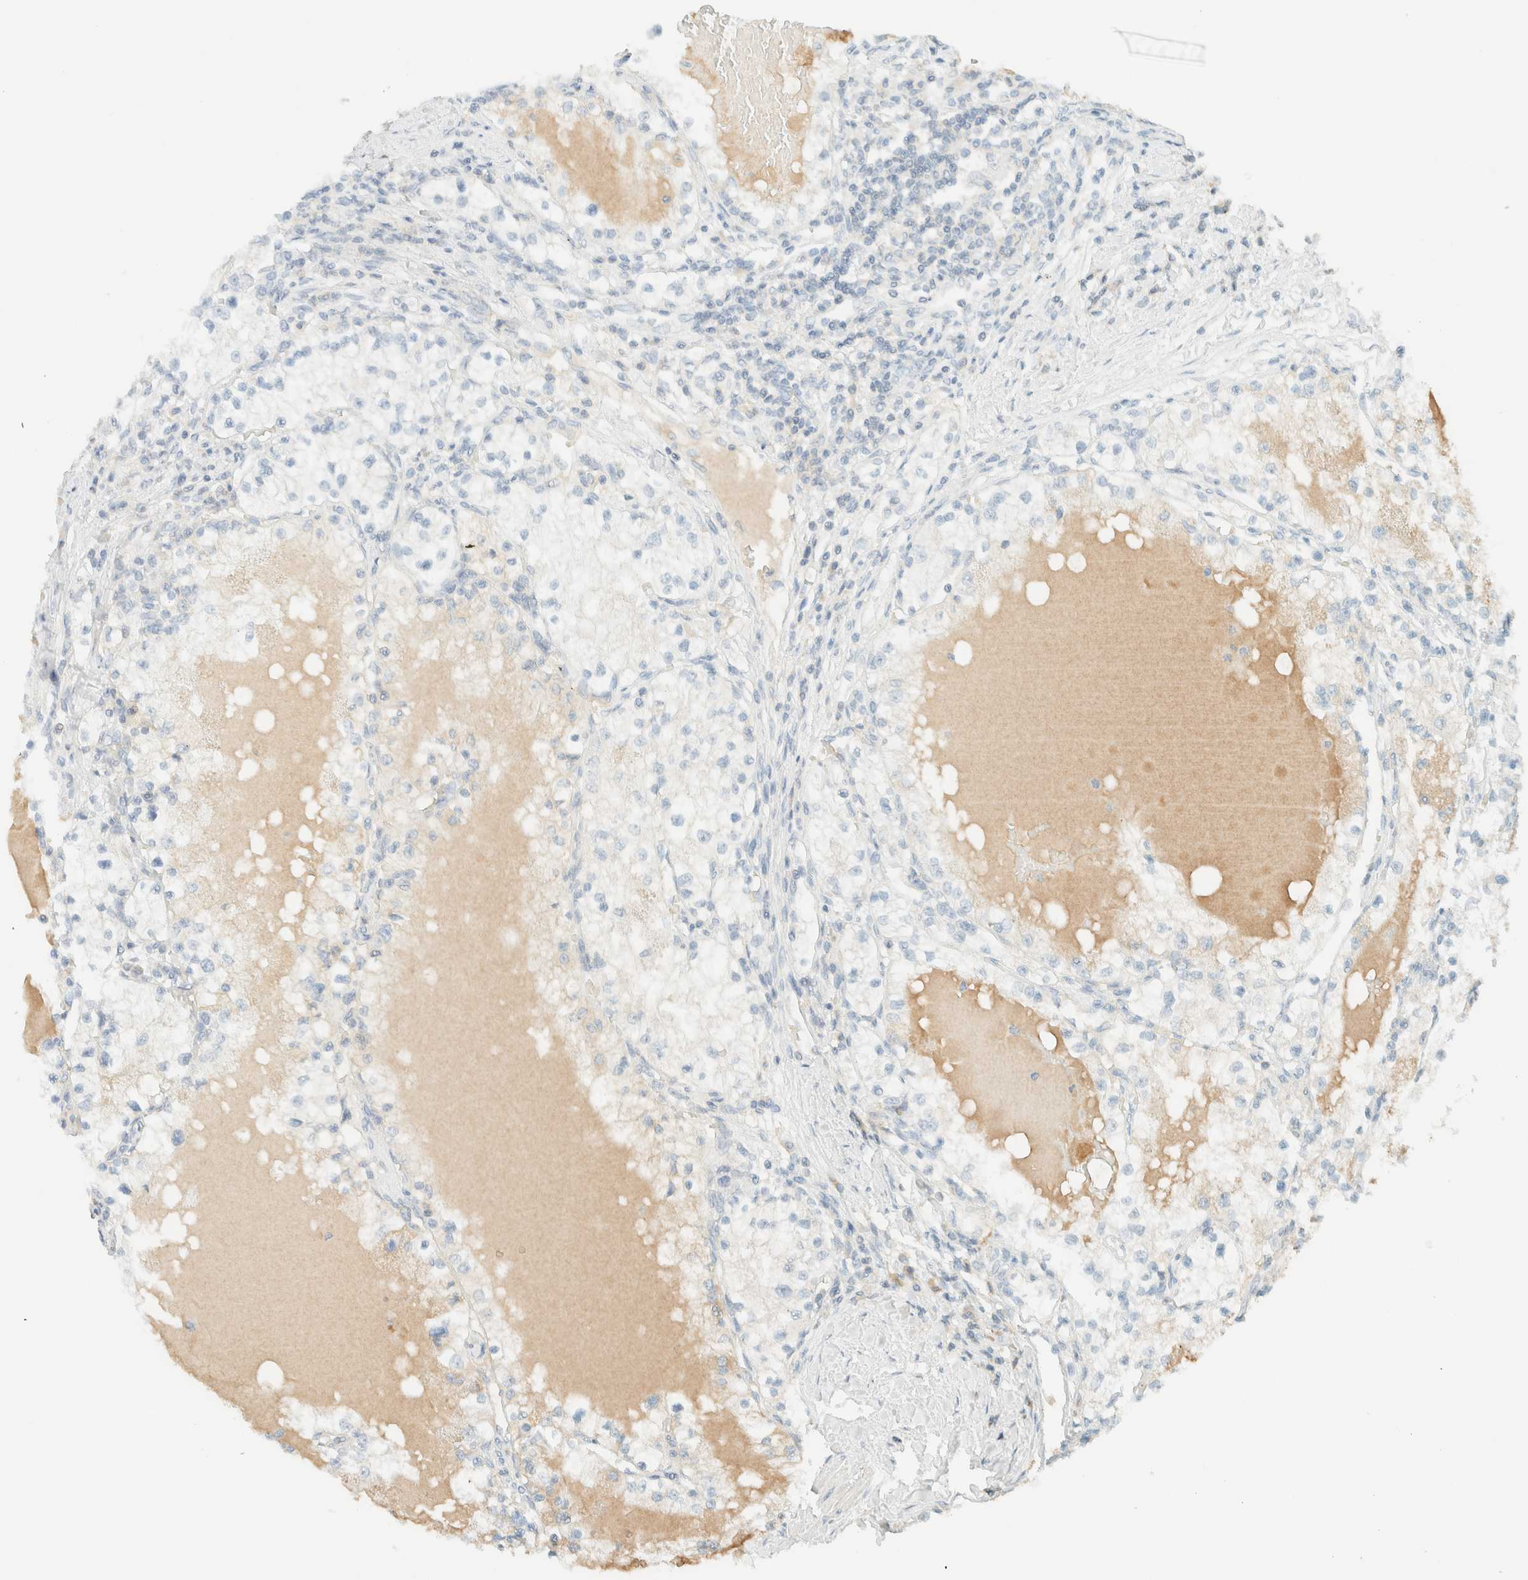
{"staining": {"intensity": "negative", "quantity": "none", "location": "none"}, "tissue": "renal cancer", "cell_type": "Tumor cells", "image_type": "cancer", "snomed": [{"axis": "morphology", "description": "Adenocarcinoma, NOS"}, {"axis": "topography", "description": "Kidney"}], "caption": "There is no significant expression in tumor cells of adenocarcinoma (renal).", "gene": "GPA33", "patient": {"sex": "male", "age": 68}}